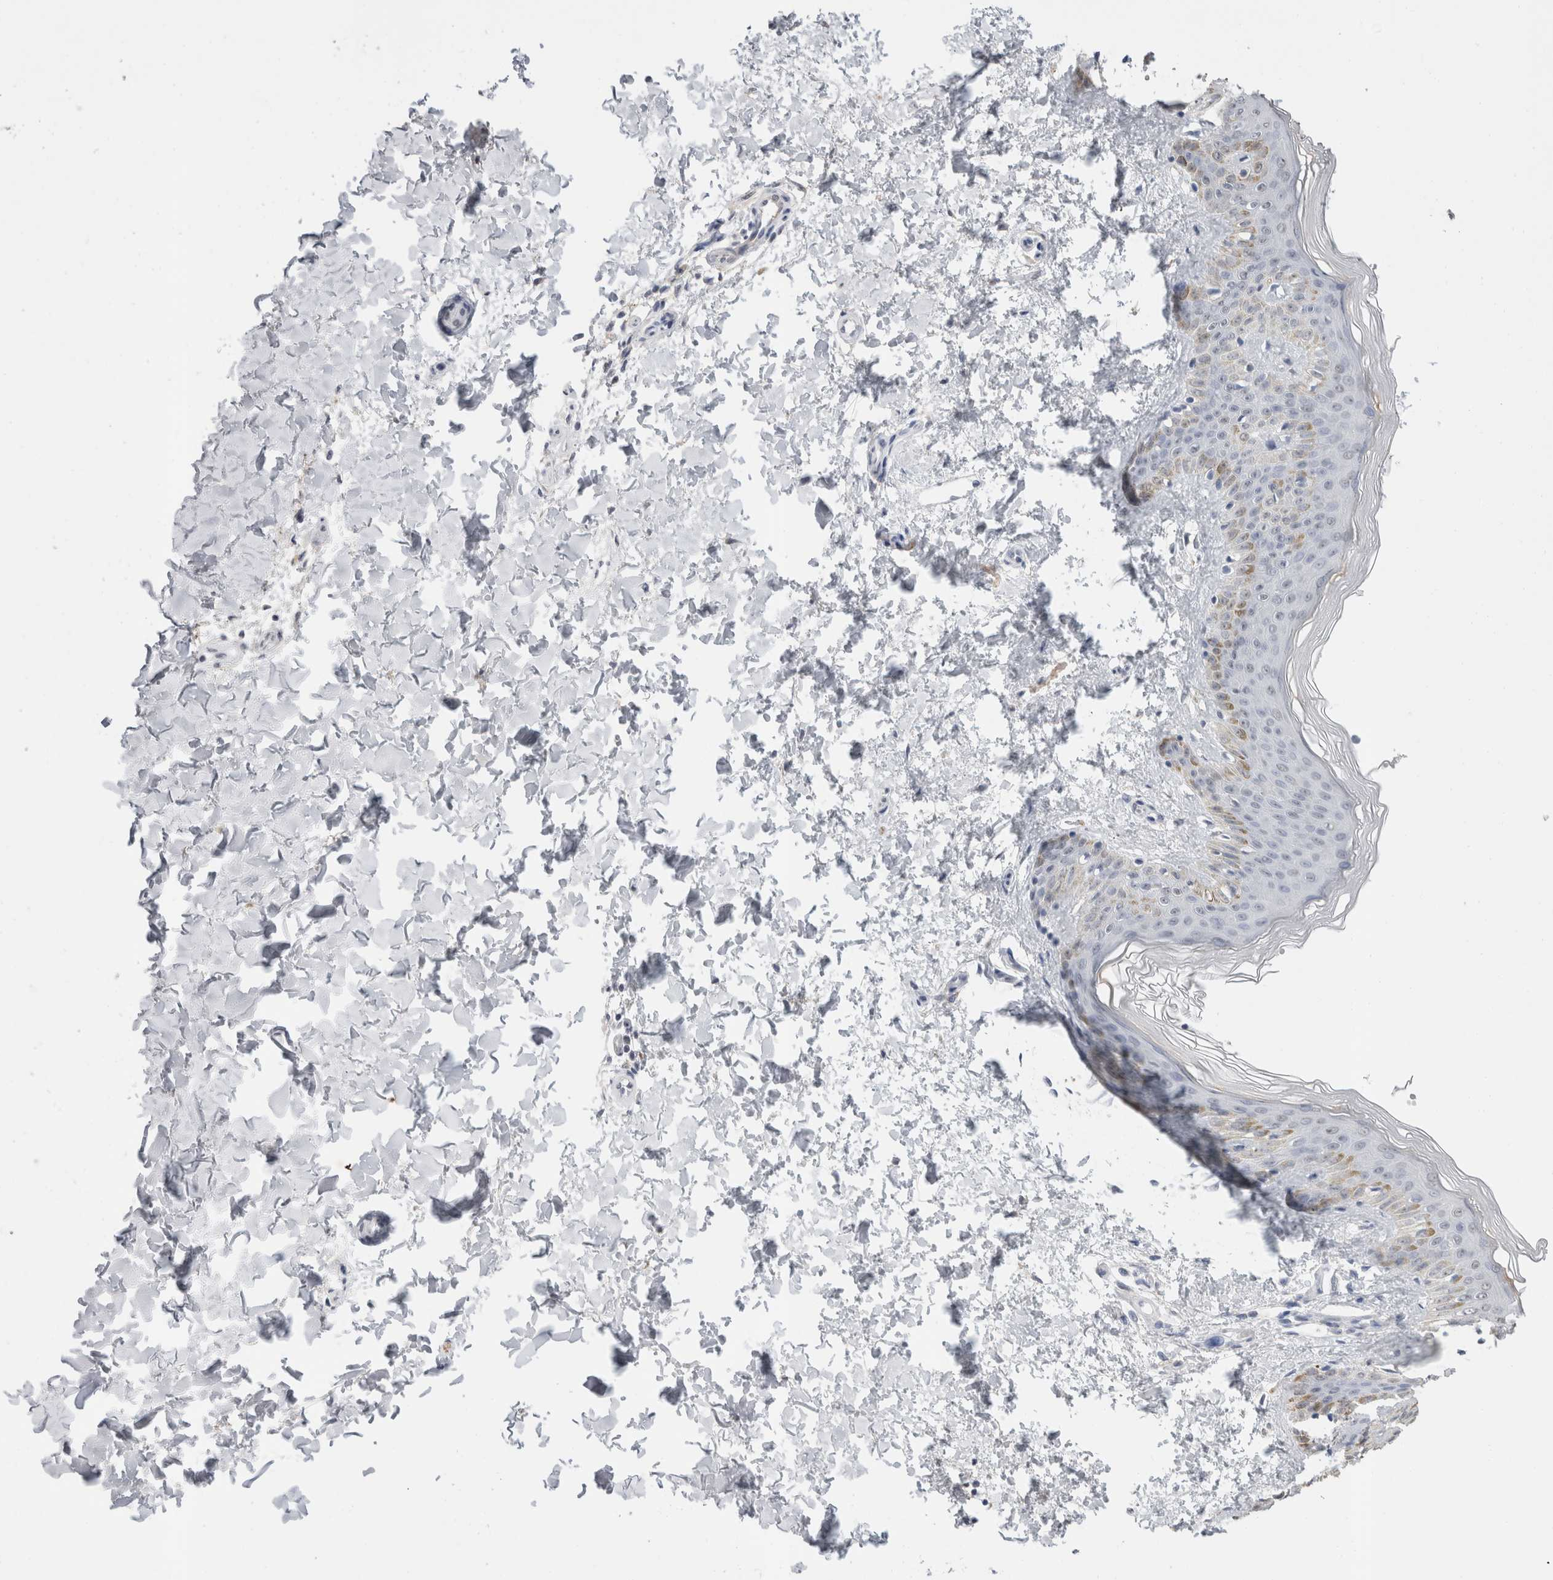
{"staining": {"intensity": "negative", "quantity": "none", "location": "none"}, "tissue": "skin", "cell_type": "Fibroblasts", "image_type": "normal", "snomed": [{"axis": "morphology", "description": "Normal tissue, NOS"}, {"axis": "morphology", "description": "Neoplasm, benign, NOS"}, {"axis": "topography", "description": "Skin"}, {"axis": "topography", "description": "Soft tissue"}], "caption": "Micrograph shows no protein staining in fibroblasts of normal skin.", "gene": "CADM3", "patient": {"sex": "male", "age": 26}}